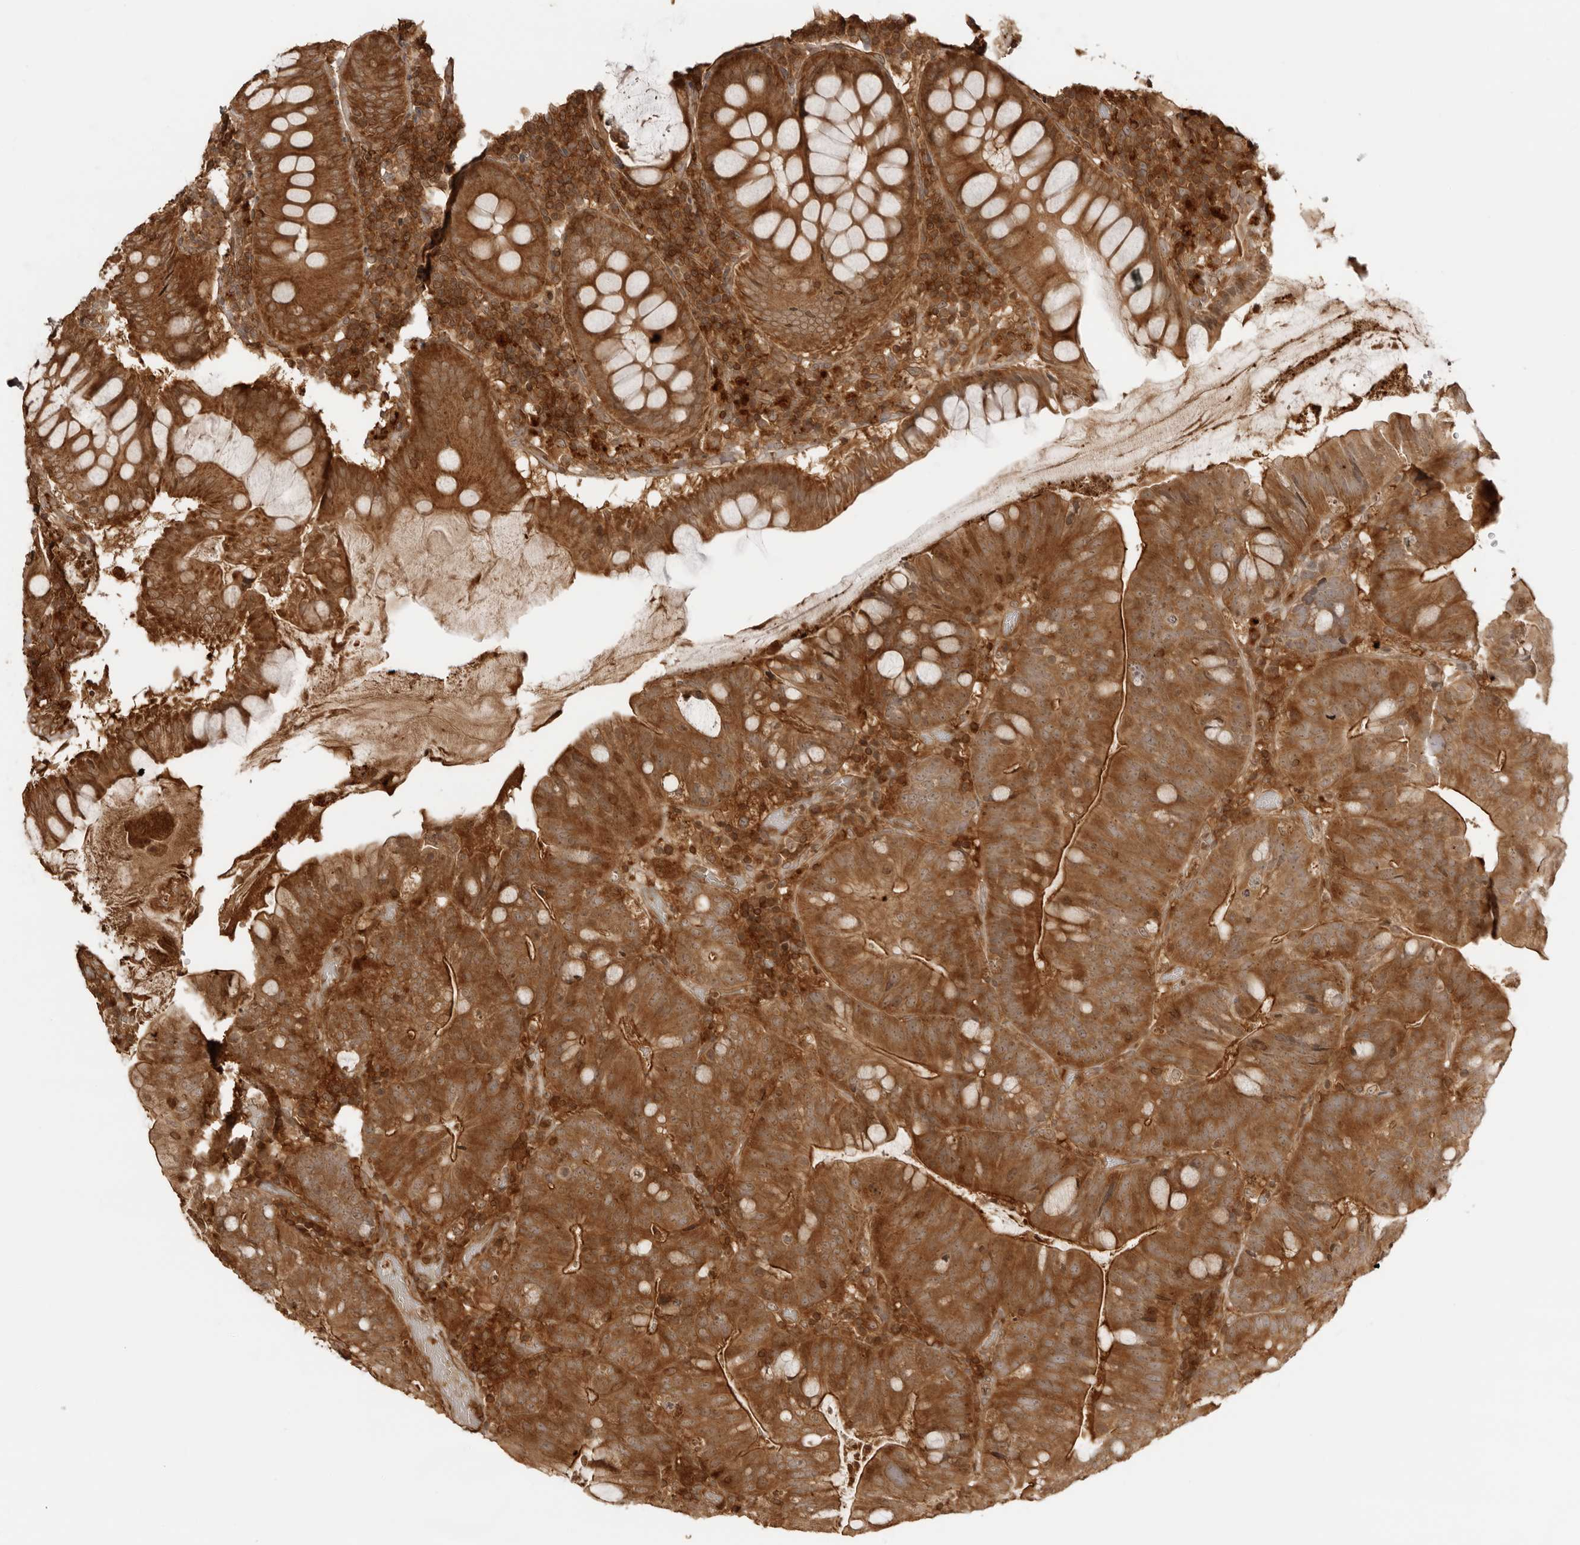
{"staining": {"intensity": "strong", "quantity": ">75%", "location": "cytoplasmic/membranous"}, "tissue": "colorectal cancer", "cell_type": "Tumor cells", "image_type": "cancer", "snomed": [{"axis": "morphology", "description": "Adenocarcinoma, NOS"}, {"axis": "topography", "description": "Colon"}], "caption": "The histopathology image exhibits staining of colorectal cancer, revealing strong cytoplasmic/membranous protein expression (brown color) within tumor cells. Nuclei are stained in blue.", "gene": "IKBKE", "patient": {"sex": "female", "age": 66}}